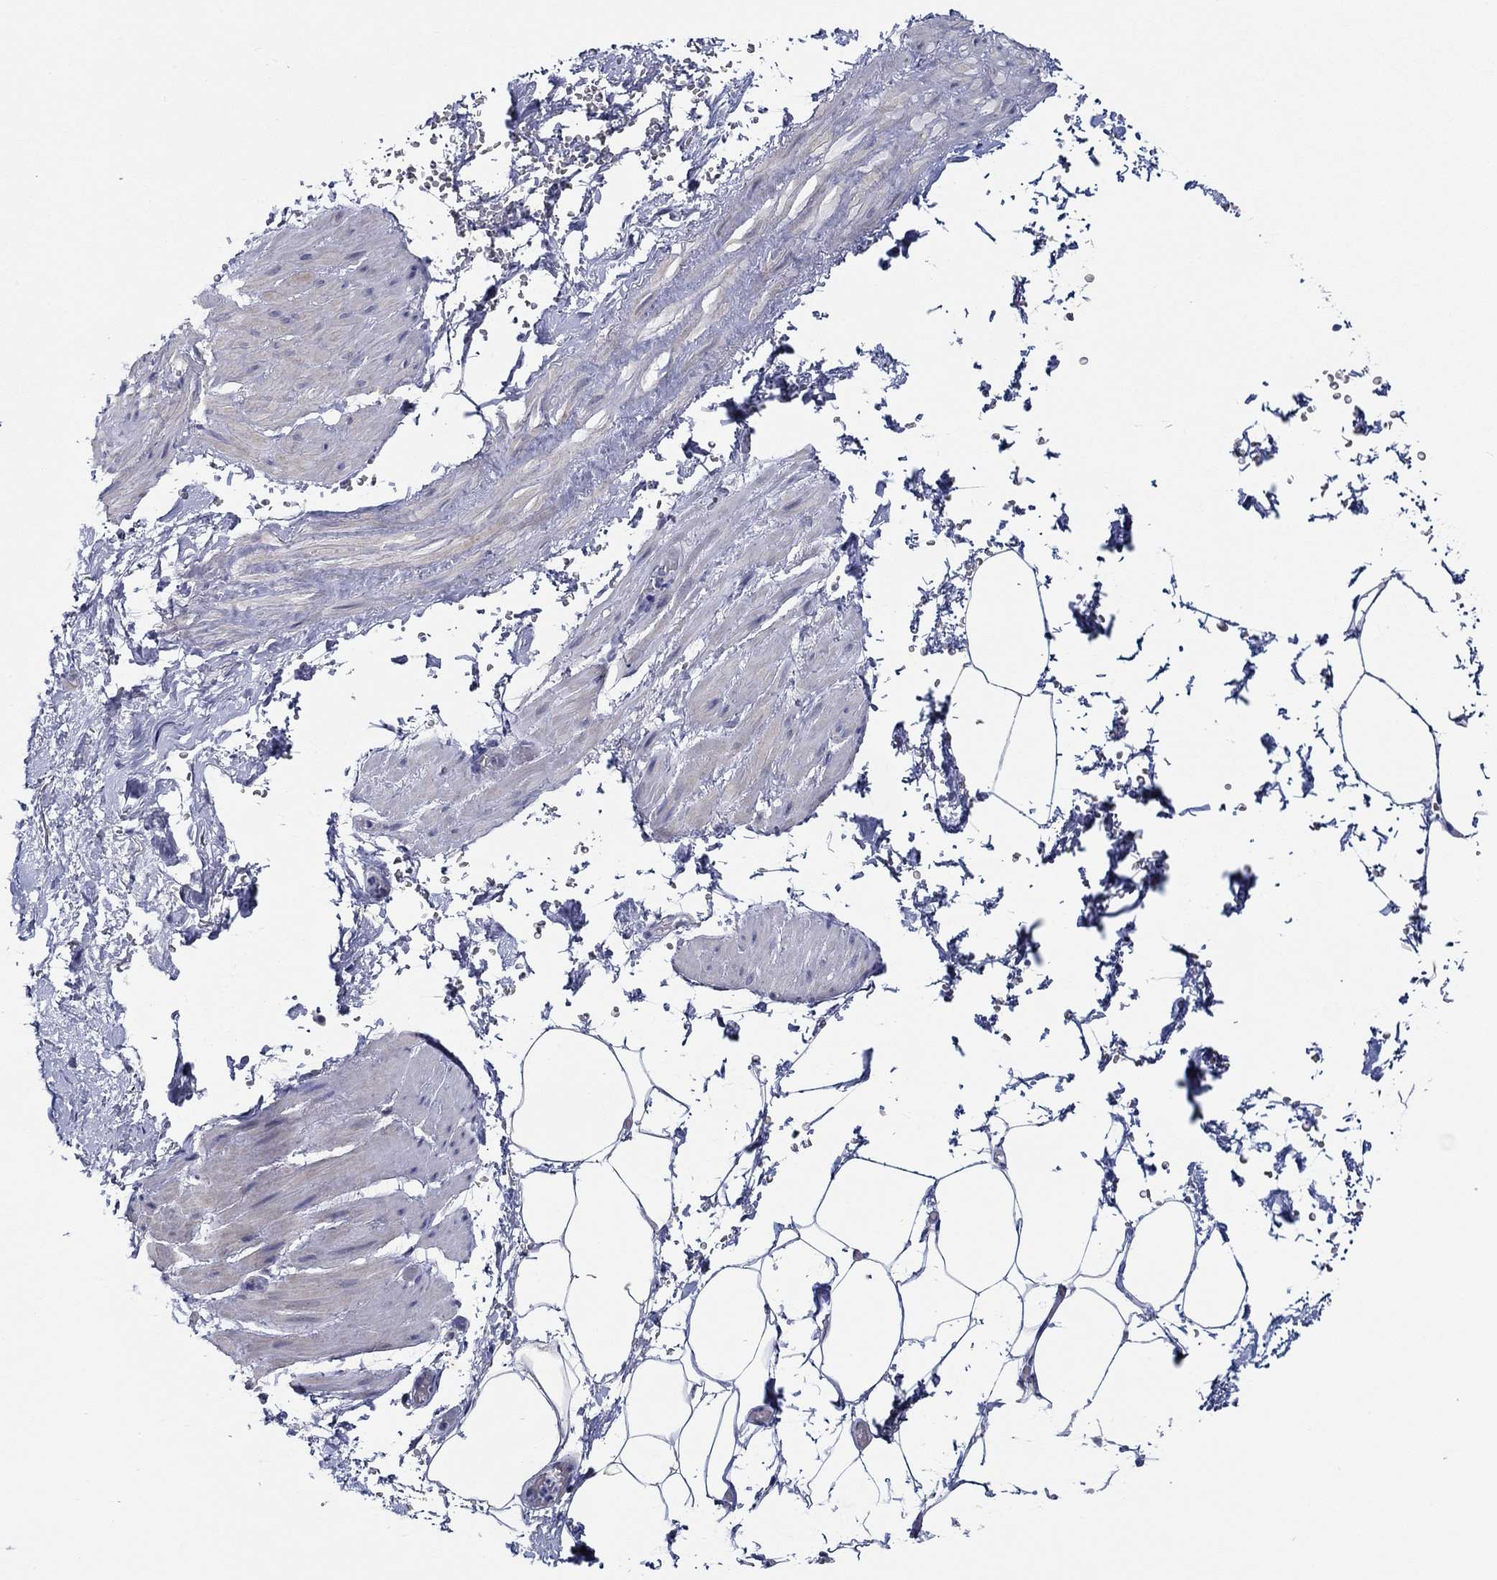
{"staining": {"intensity": "negative", "quantity": "none", "location": "none"}, "tissue": "adipose tissue", "cell_type": "Adipocytes", "image_type": "normal", "snomed": [{"axis": "morphology", "description": "Normal tissue, NOS"}, {"axis": "topography", "description": "Soft tissue"}, {"axis": "topography", "description": "Adipose tissue"}, {"axis": "topography", "description": "Vascular tissue"}, {"axis": "topography", "description": "Peripheral nerve tissue"}], "caption": "IHC photomicrograph of normal human adipose tissue stained for a protein (brown), which reveals no staining in adipocytes. (Brightfield microscopy of DAB immunohistochemistry at high magnification).", "gene": "SLC34A1", "patient": {"sex": "male", "age": 68}}